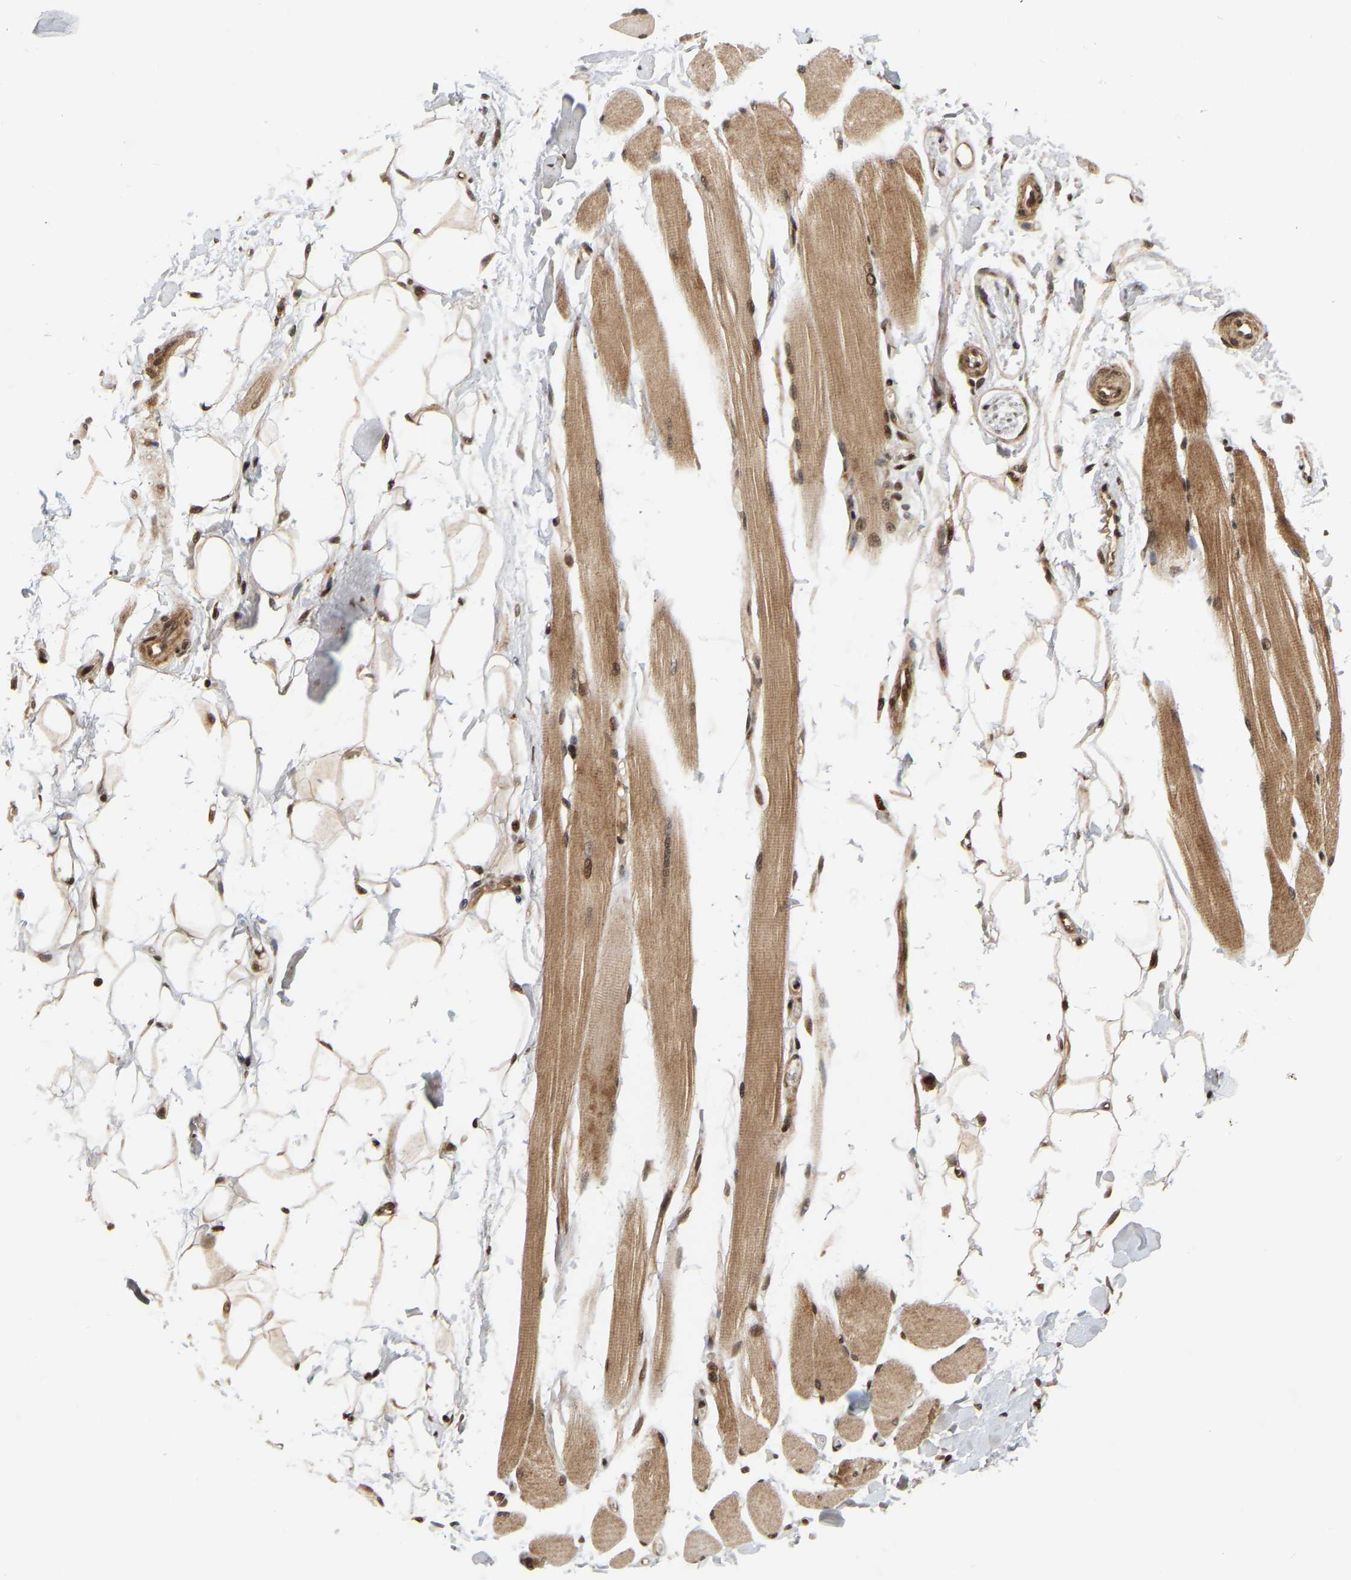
{"staining": {"intensity": "moderate", "quantity": ">75%", "location": "cytoplasmic/membranous"}, "tissue": "skeletal muscle", "cell_type": "Myocytes", "image_type": "normal", "snomed": [{"axis": "morphology", "description": "Normal tissue, NOS"}, {"axis": "topography", "description": "Skeletal muscle"}, {"axis": "topography", "description": "Peripheral nerve tissue"}], "caption": "Moderate cytoplasmic/membranous protein staining is appreciated in approximately >75% of myocytes in skeletal muscle. The protein of interest is stained brown, and the nuclei are stained in blue (DAB (3,3'-diaminobenzidine) IHC with brightfield microscopy, high magnification).", "gene": "NFE2L2", "patient": {"sex": "female", "age": 84}}